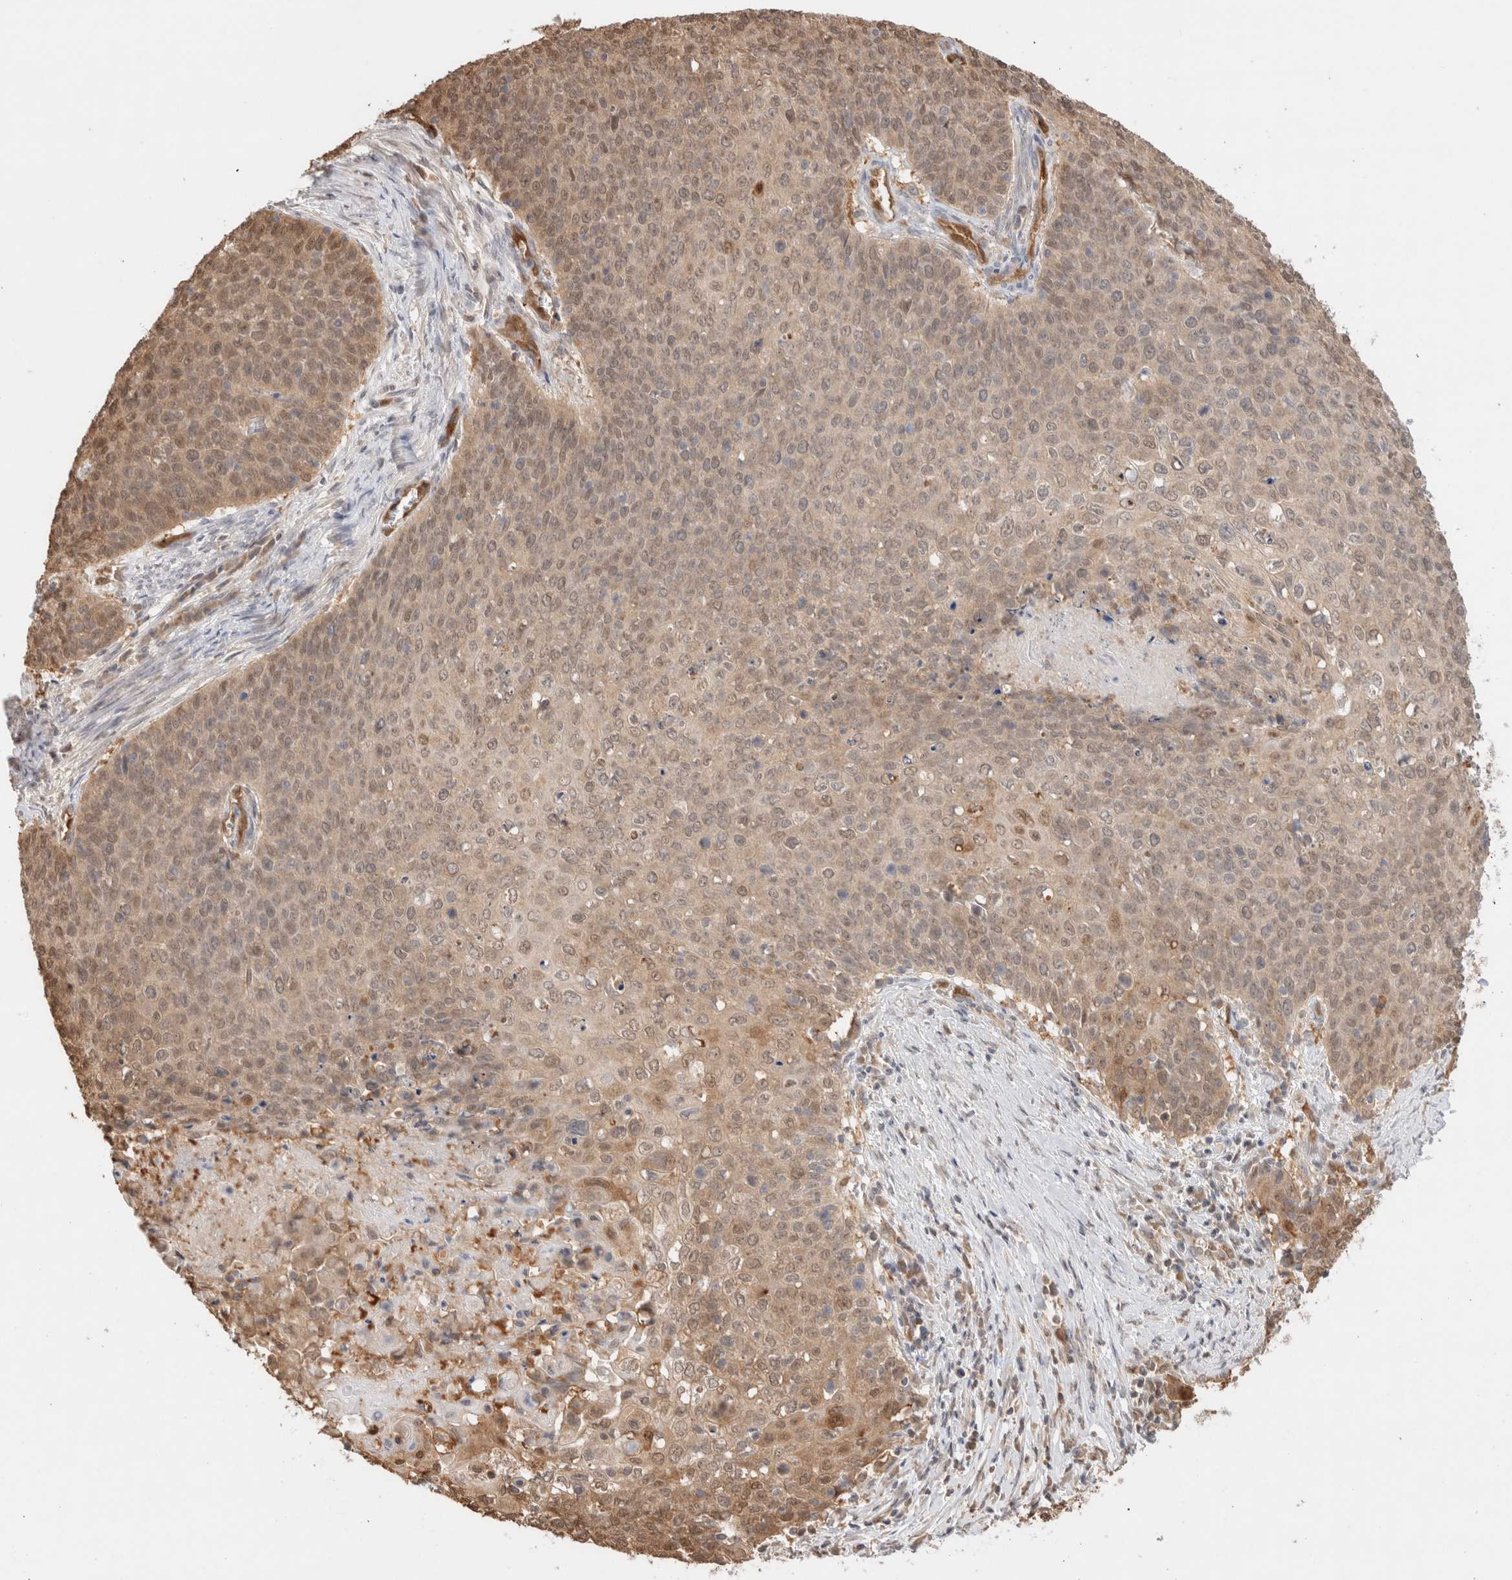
{"staining": {"intensity": "weak", "quantity": ">75%", "location": "cytoplasmic/membranous,nuclear"}, "tissue": "cervical cancer", "cell_type": "Tumor cells", "image_type": "cancer", "snomed": [{"axis": "morphology", "description": "Squamous cell carcinoma, NOS"}, {"axis": "topography", "description": "Cervix"}], "caption": "Immunohistochemical staining of human cervical squamous cell carcinoma shows low levels of weak cytoplasmic/membranous and nuclear positivity in approximately >75% of tumor cells. (DAB (3,3'-diaminobenzidine) = brown stain, brightfield microscopy at high magnification).", "gene": "CA13", "patient": {"sex": "female", "age": 39}}